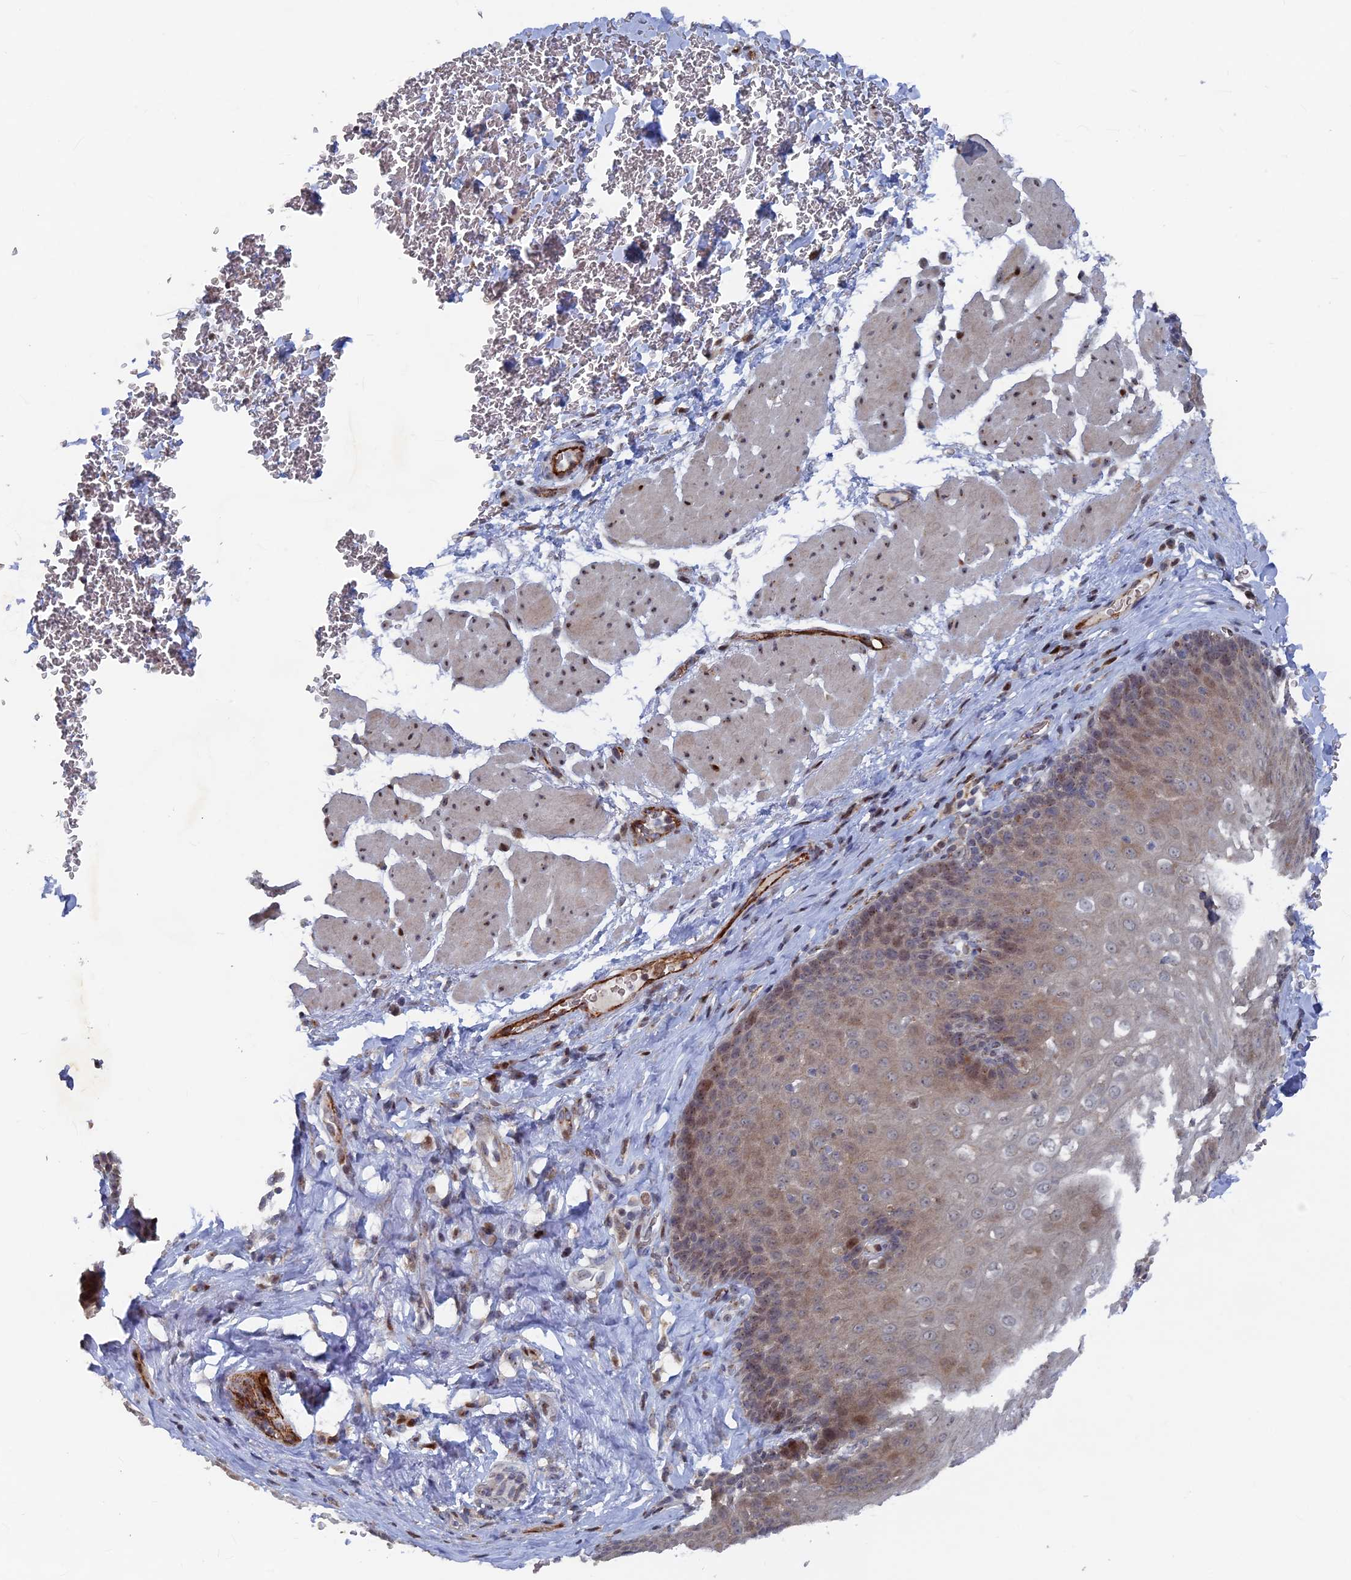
{"staining": {"intensity": "moderate", "quantity": "<25%", "location": "cytoplasmic/membranous,nuclear"}, "tissue": "esophagus", "cell_type": "Squamous epithelial cells", "image_type": "normal", "snomed": [{"axis": "morphology", "description": "Normal tissue, NOS"}, {"axis": "topography", "description": "Esophagus"}], "caption": "Squamous epithelial cells display low levels of moderate cytoplasmic/membranous,nuclear staining in approximately <25% of cells in normal esophagus. The staining is performed using DAB brown chromogen to label protein expression. The nuclei are counter-stained blue using hematoxylin.", "gene": "SH3D21", "patient": {"sex": "female", "age": 66}}